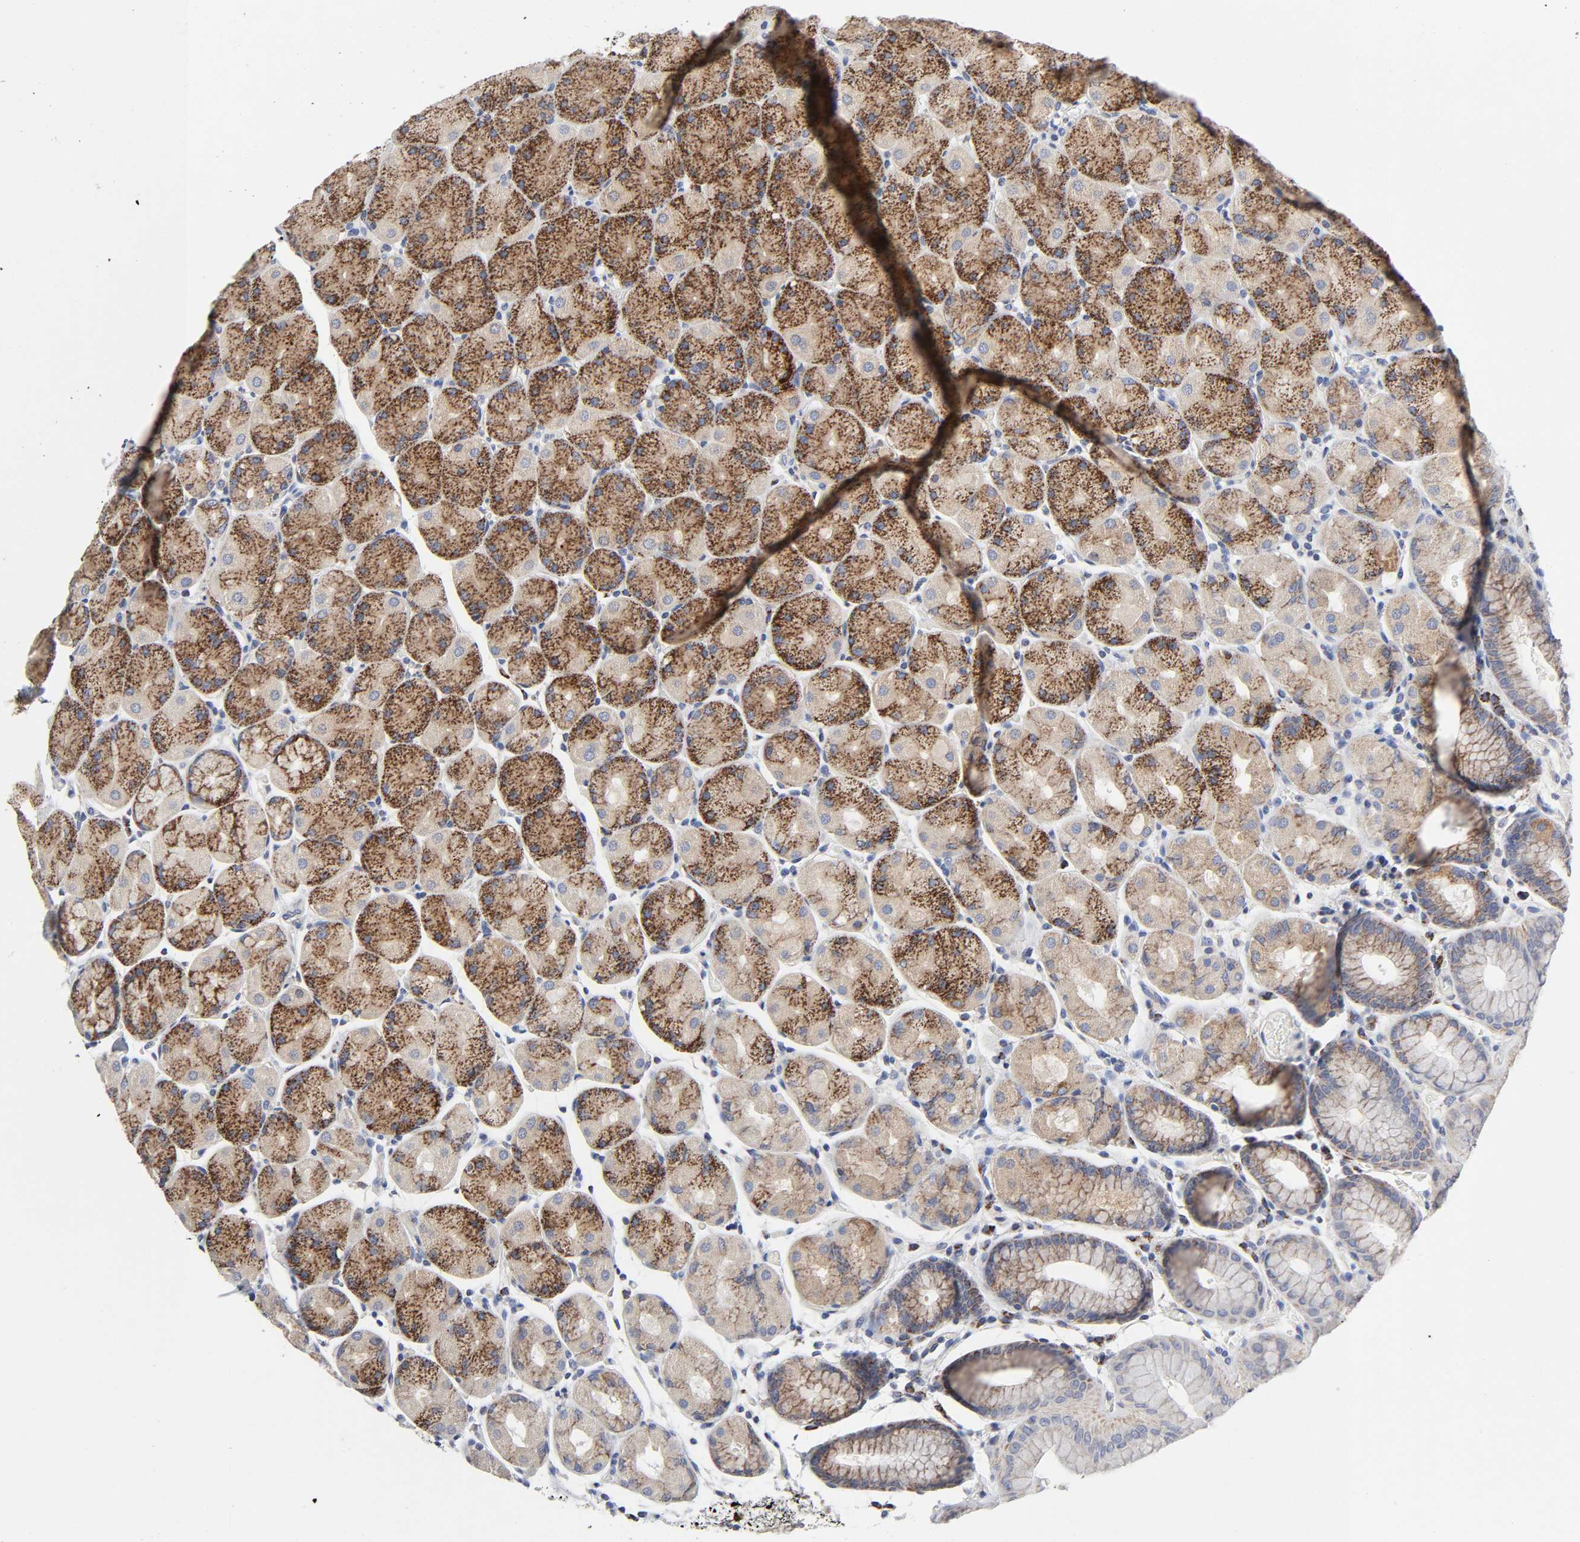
{"staining": {"intensity": "moderate", "quantity": ">75%", "location": "cytoplasmic/membranous"}, "tissue": "stomach", "cell_type": "Glandular cells", "image_type": "normal", "snomed": [{"axis": "morphology", "description": "Normal tissue, NOS"}, {"axis": "topography", "description": "Stomach, upper"}, {"axis": "topography", "description": "Stomach"}], "caption": "Stomach stained with immunohistochemistry (IHC) displays moderate cytoplasmic/membranous positivity in about >75% of glandular cells.", "gene": "AOPEP", "patient": {"sex": "male", "age": 76}}